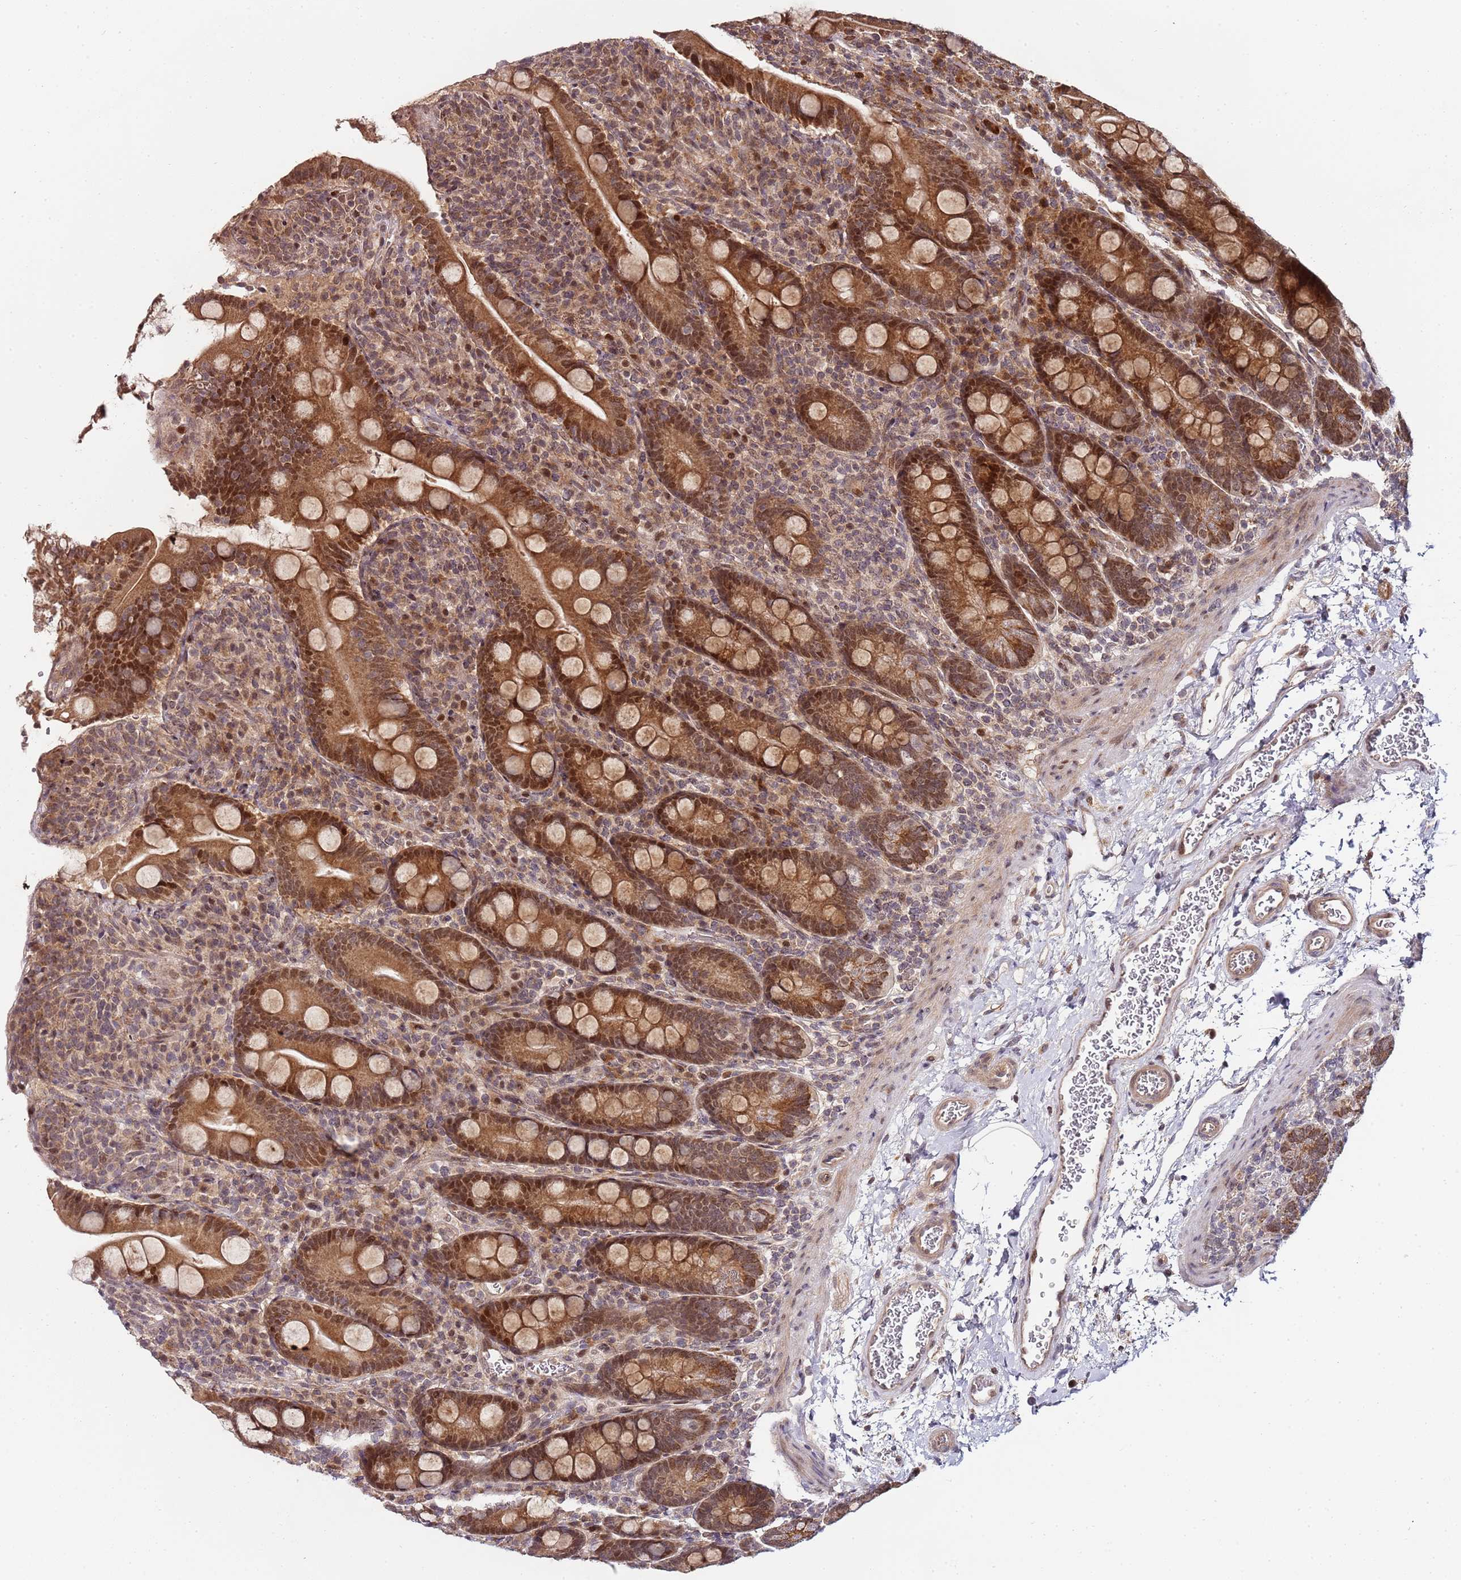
{"staining": {"intensity": "moderate", "quantity": ">75%", "location": "cytoplasmic/membranous,nuclear"}, "tissue": "duodenum", "cell_type": "Glandular cells", "image_type": "normal", "snomed": [{"axis": "morphology", "description": "Normal tissue, NOS"}, {"axis": "topography", "description": "Duodenum"}], "caption": "Moderate cytoplasmic/membranous,nuclear expression is present in about >75% of glandular cells in normal duodenum.", "gene": "EDC3", "patient": {"sex": "male", "age": 35}}